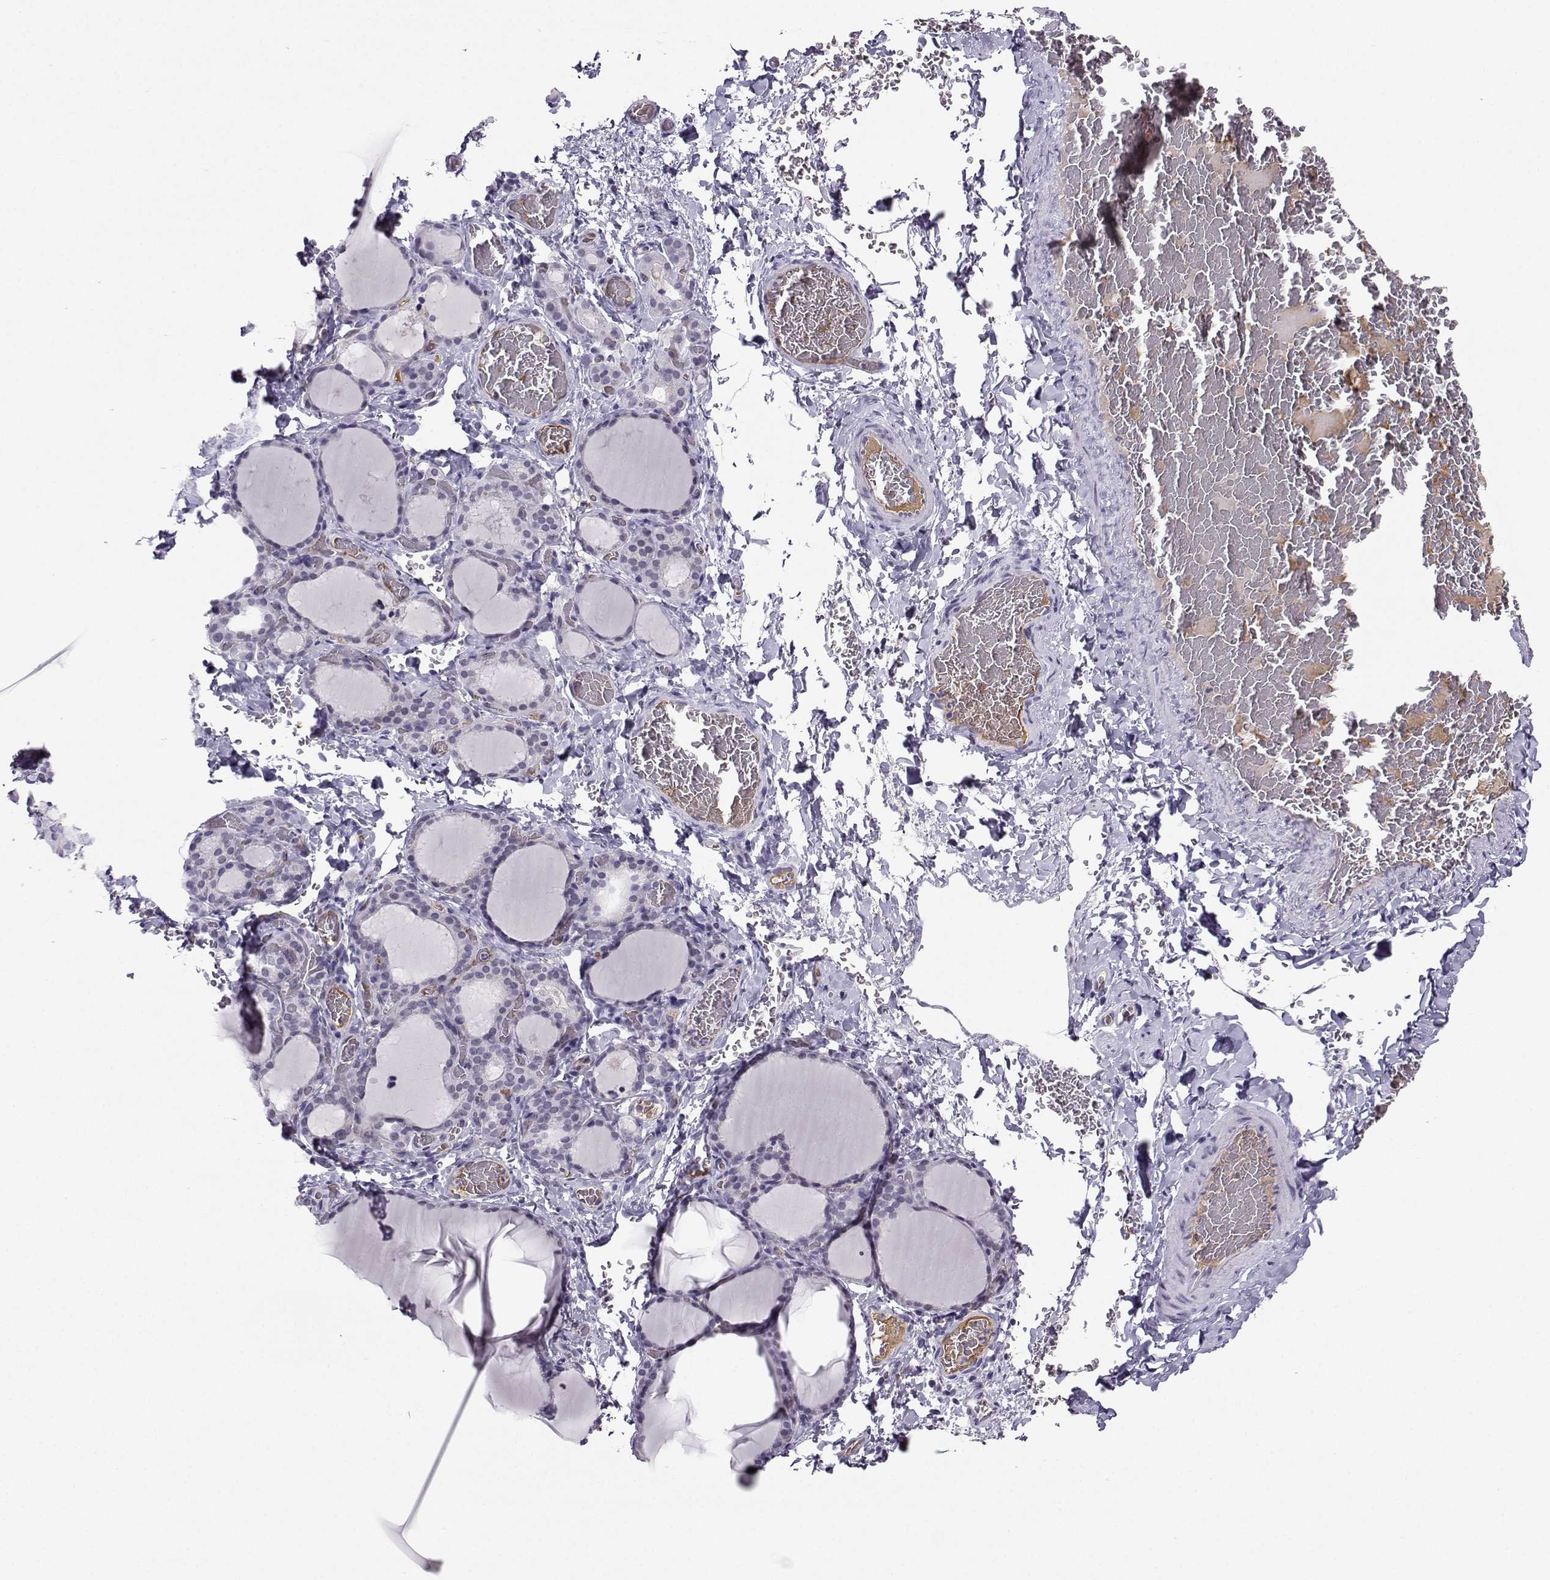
{"staining": {"intensity": "negative", "quantity": "none", "location": "none"}, "tissue": "thyroid gland", "cell_type": "Glandular cells", "image_type": "normal", "snomed": [{"axis": "morphology", "description": "Normal tissue, NOS"}, {"axis": "morphology", "description": "Hyperplasia, NOS"}, {"axis": "topography", "description": "Thyroid gland"}], "caption": "Thyroid gland was stained to show a protein in brown. There is no significant staining in glandular cells. (Immunohistochemistry (ihc), brightfield microscopy, high magnification).", "gene": "LHX1", "patient": {"sex": "female", "age": 27}}